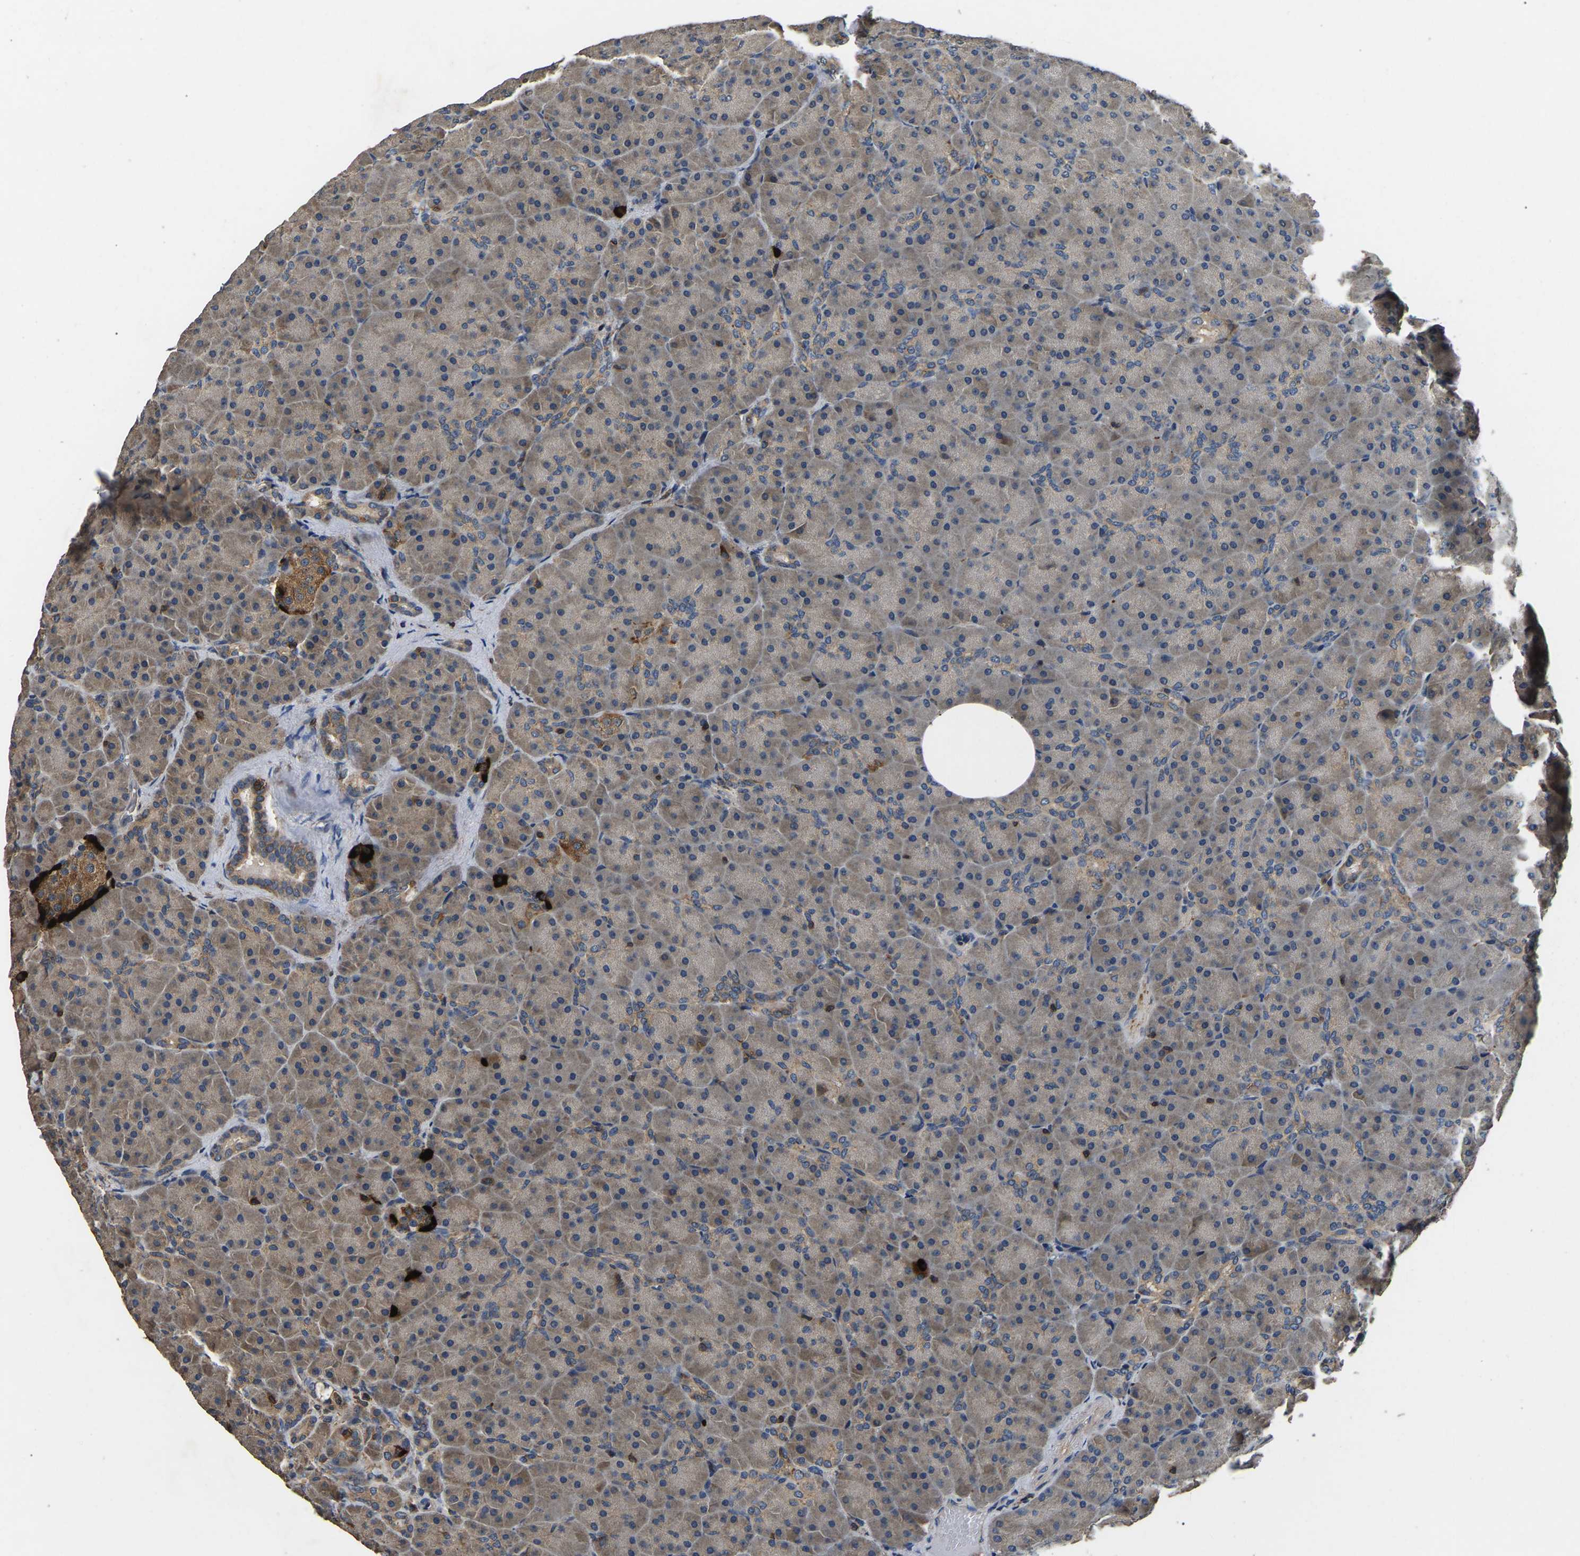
{"staining": {"intensity": "moderate", "quantity": "25%-75%", "location": "cytoplasmic/membranous"}, "tissue": "pancreas", "cell_type": "Exocrine glandular cells", "image_type": "normal", "snomed": [{"axis": "morphology", "description": "Normal tissue, NOS"}, {"axis": "topography", "description": "Pancreas"}], "caption": "This is a histology image of immunohistochemistry (IHC) staining of benign pancreas, which shows moderate expression in the cytoplasmic/membranous of exocrine glandular cells.", "gene": "SMPD2", "patient": {"sex": "male", "age": 66}}